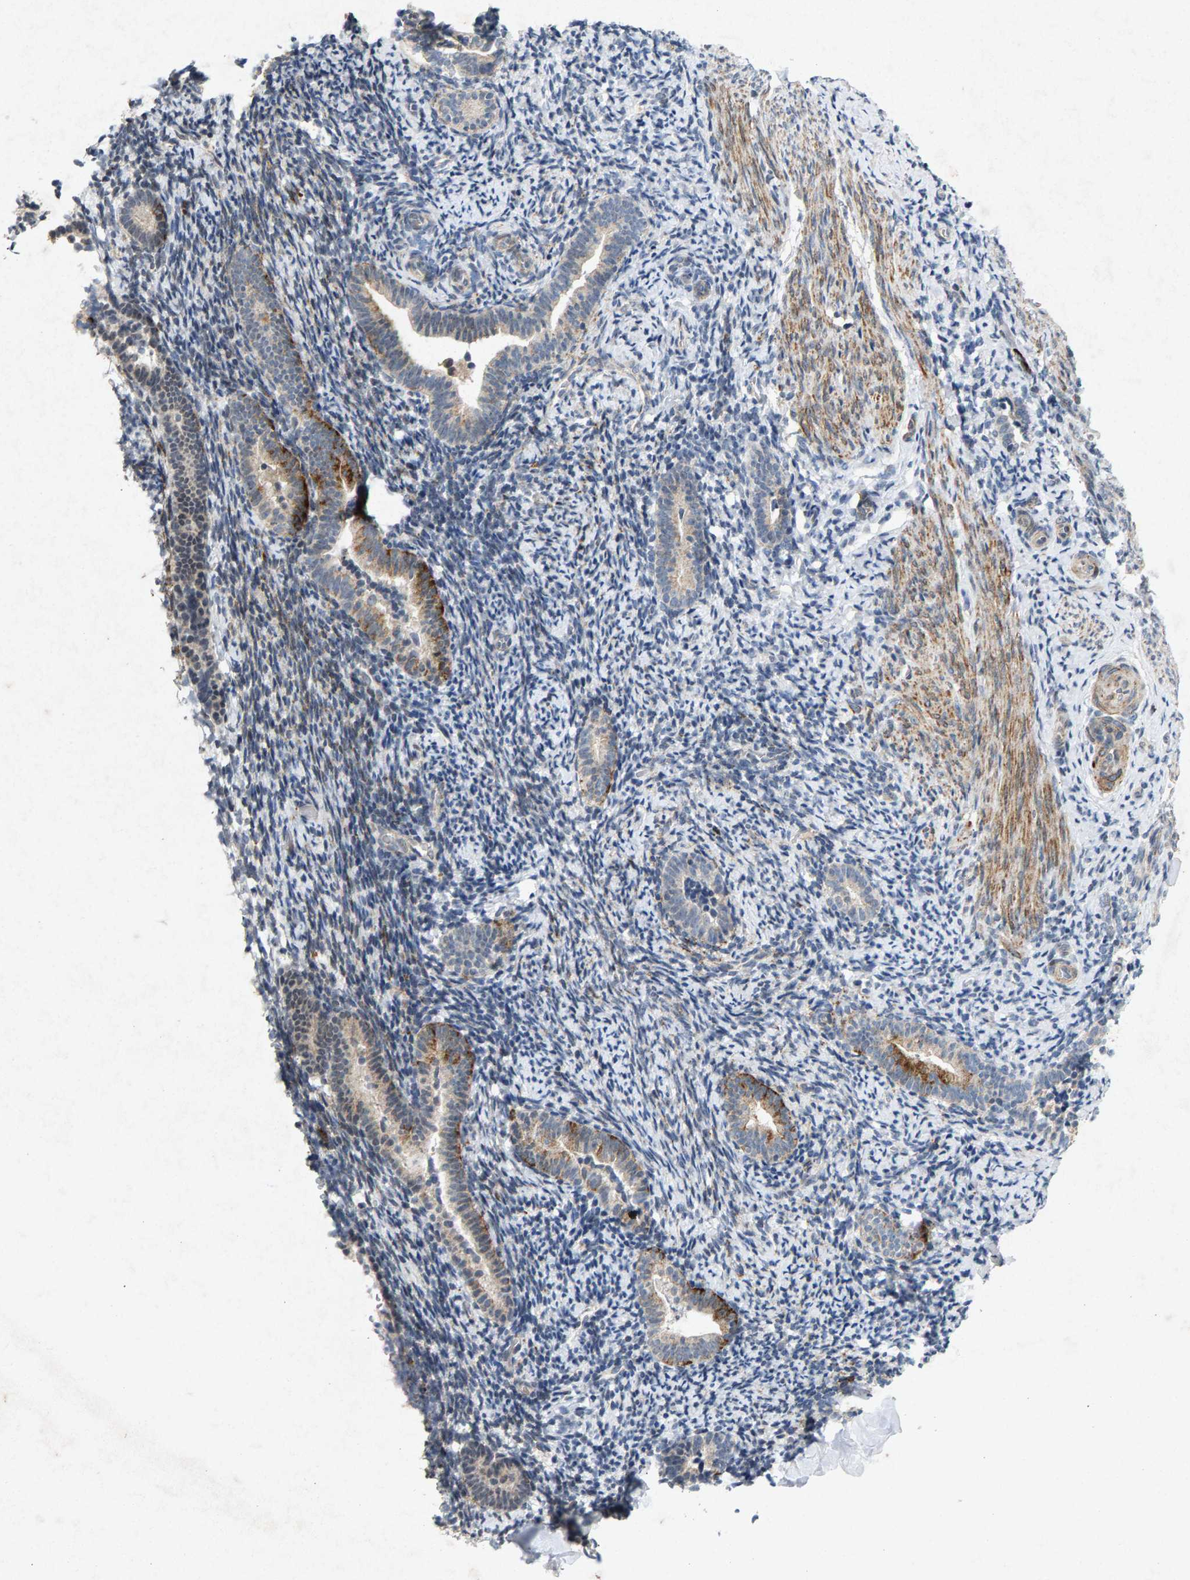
{"staining": {"intensity": "negative", "quantity": "none", "location": "none"}, "tissue": "endometrium", "cell_type": "Cells in endometrial stroma", "image_type": "normal", "snomed": [{"axis": "morphology", "description": "Normal tissue, NOS"}, {"axis": "topography", "description": "Endometrium"}], "caption": "Immunohistochemistry (IHC) photomicrograph of normal human endometrium stained for a protein (brown), which demonstrates no staining in cells in endometrial stroma. Brightfield microscopy of IHC stained with DAB (brown) and hematoxylin (blue), captured at high magnification.", "gene": "ZPR1", "patient": {"sex": "female", "age": 51}}